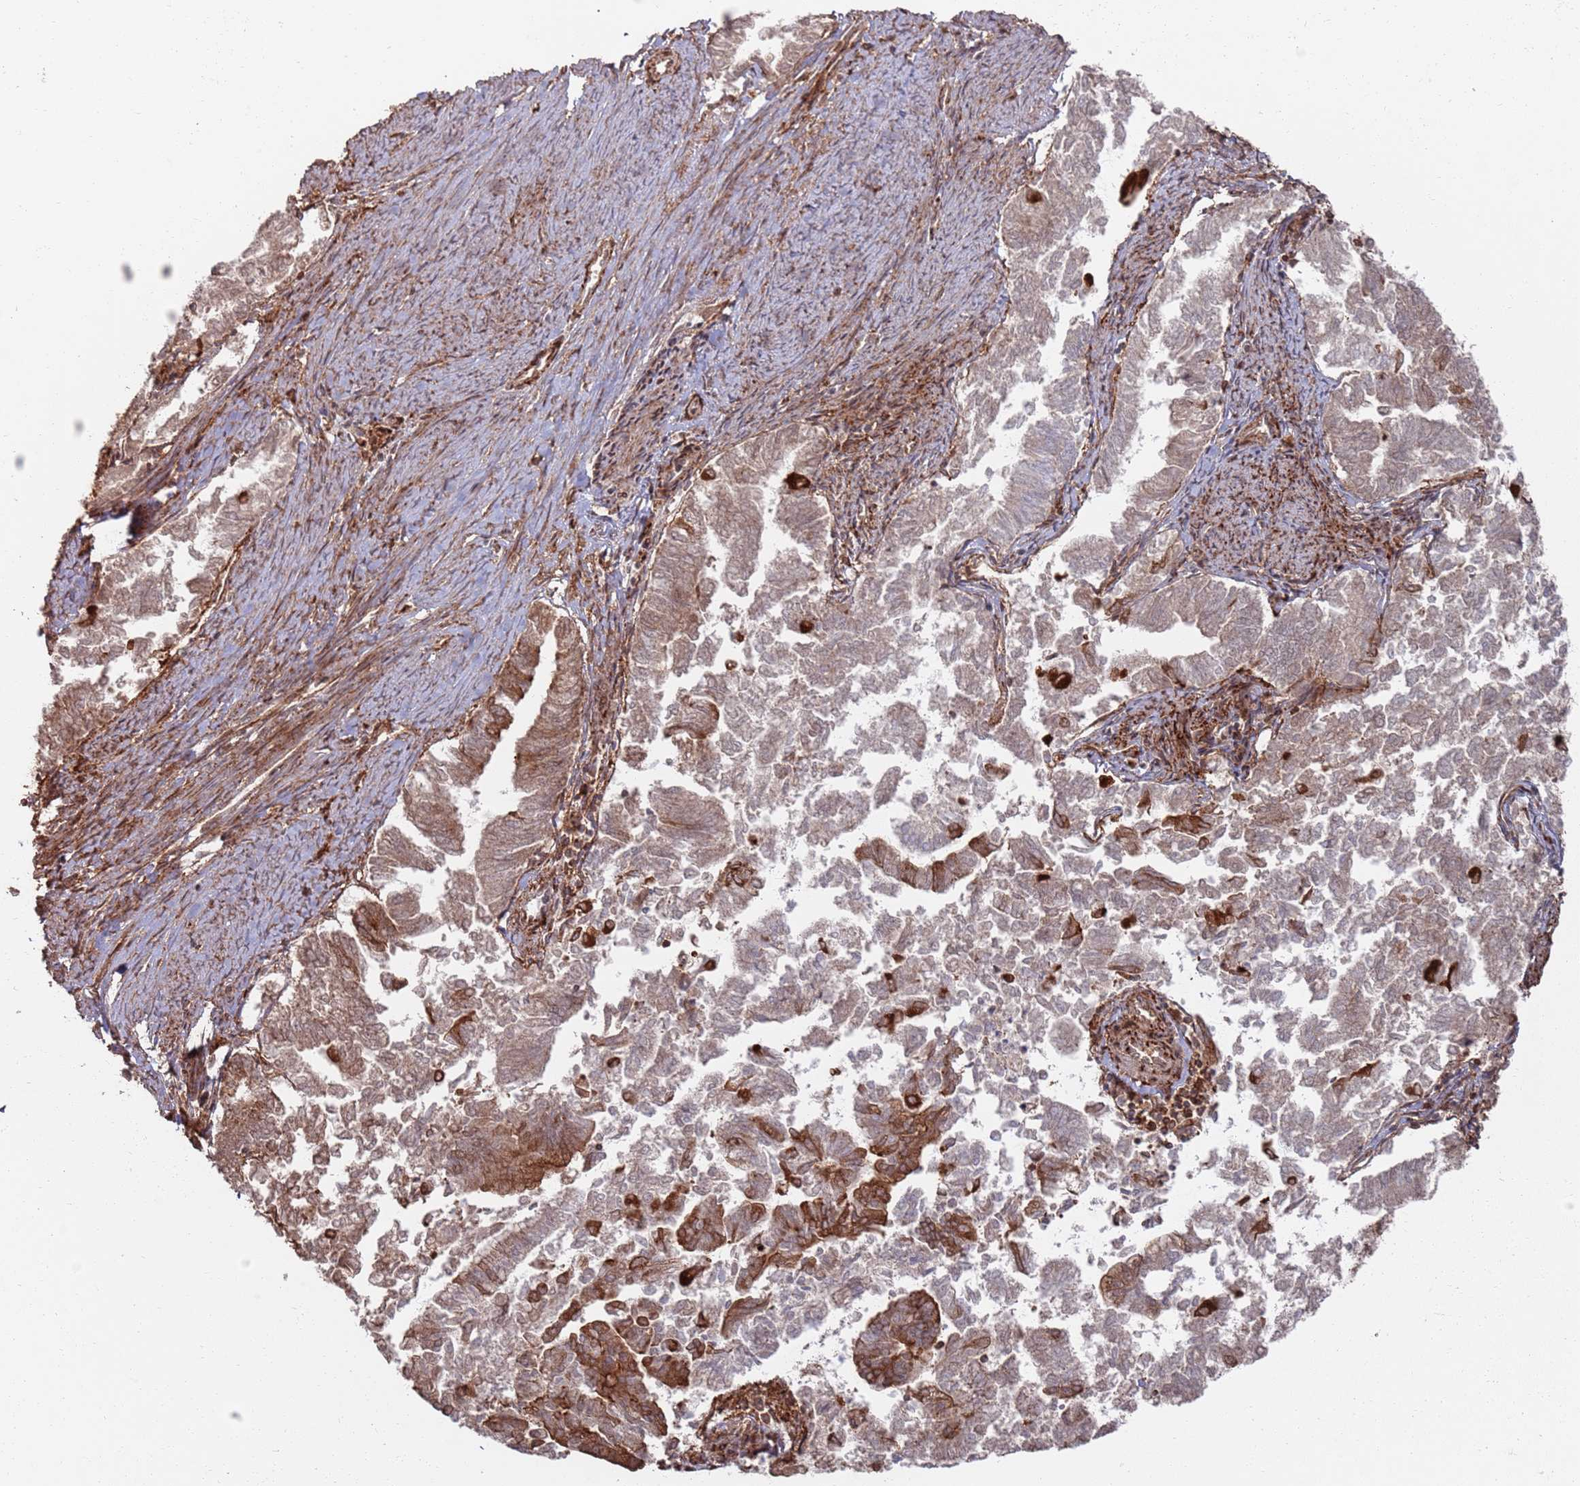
{"staining": {"intensity": "moderate", "quantity": "<25%", "location": "cytoplasmic/membranous"}, "tissue": "endometrial cancer", "cell_type": "Tumor cells", "image_type": "cancer", "snomed": [{"axis": "morphology", "description": "Adenocarcinoma, NOS"}, {"axis": "topography", "description": "Endometrium"}], "caption": "Protein analysis of endometrial adenocarcinoma tissue reveals moderate cytoplasmic/membranous expression in about <25% of tumor cells. The staining was performed using DAB, with brown indicating positive protein expression. Nuclei are stained blue with hematoxylin.", "gene": "PIH1D1", "patient": {"sex": "female", "age": 79}}